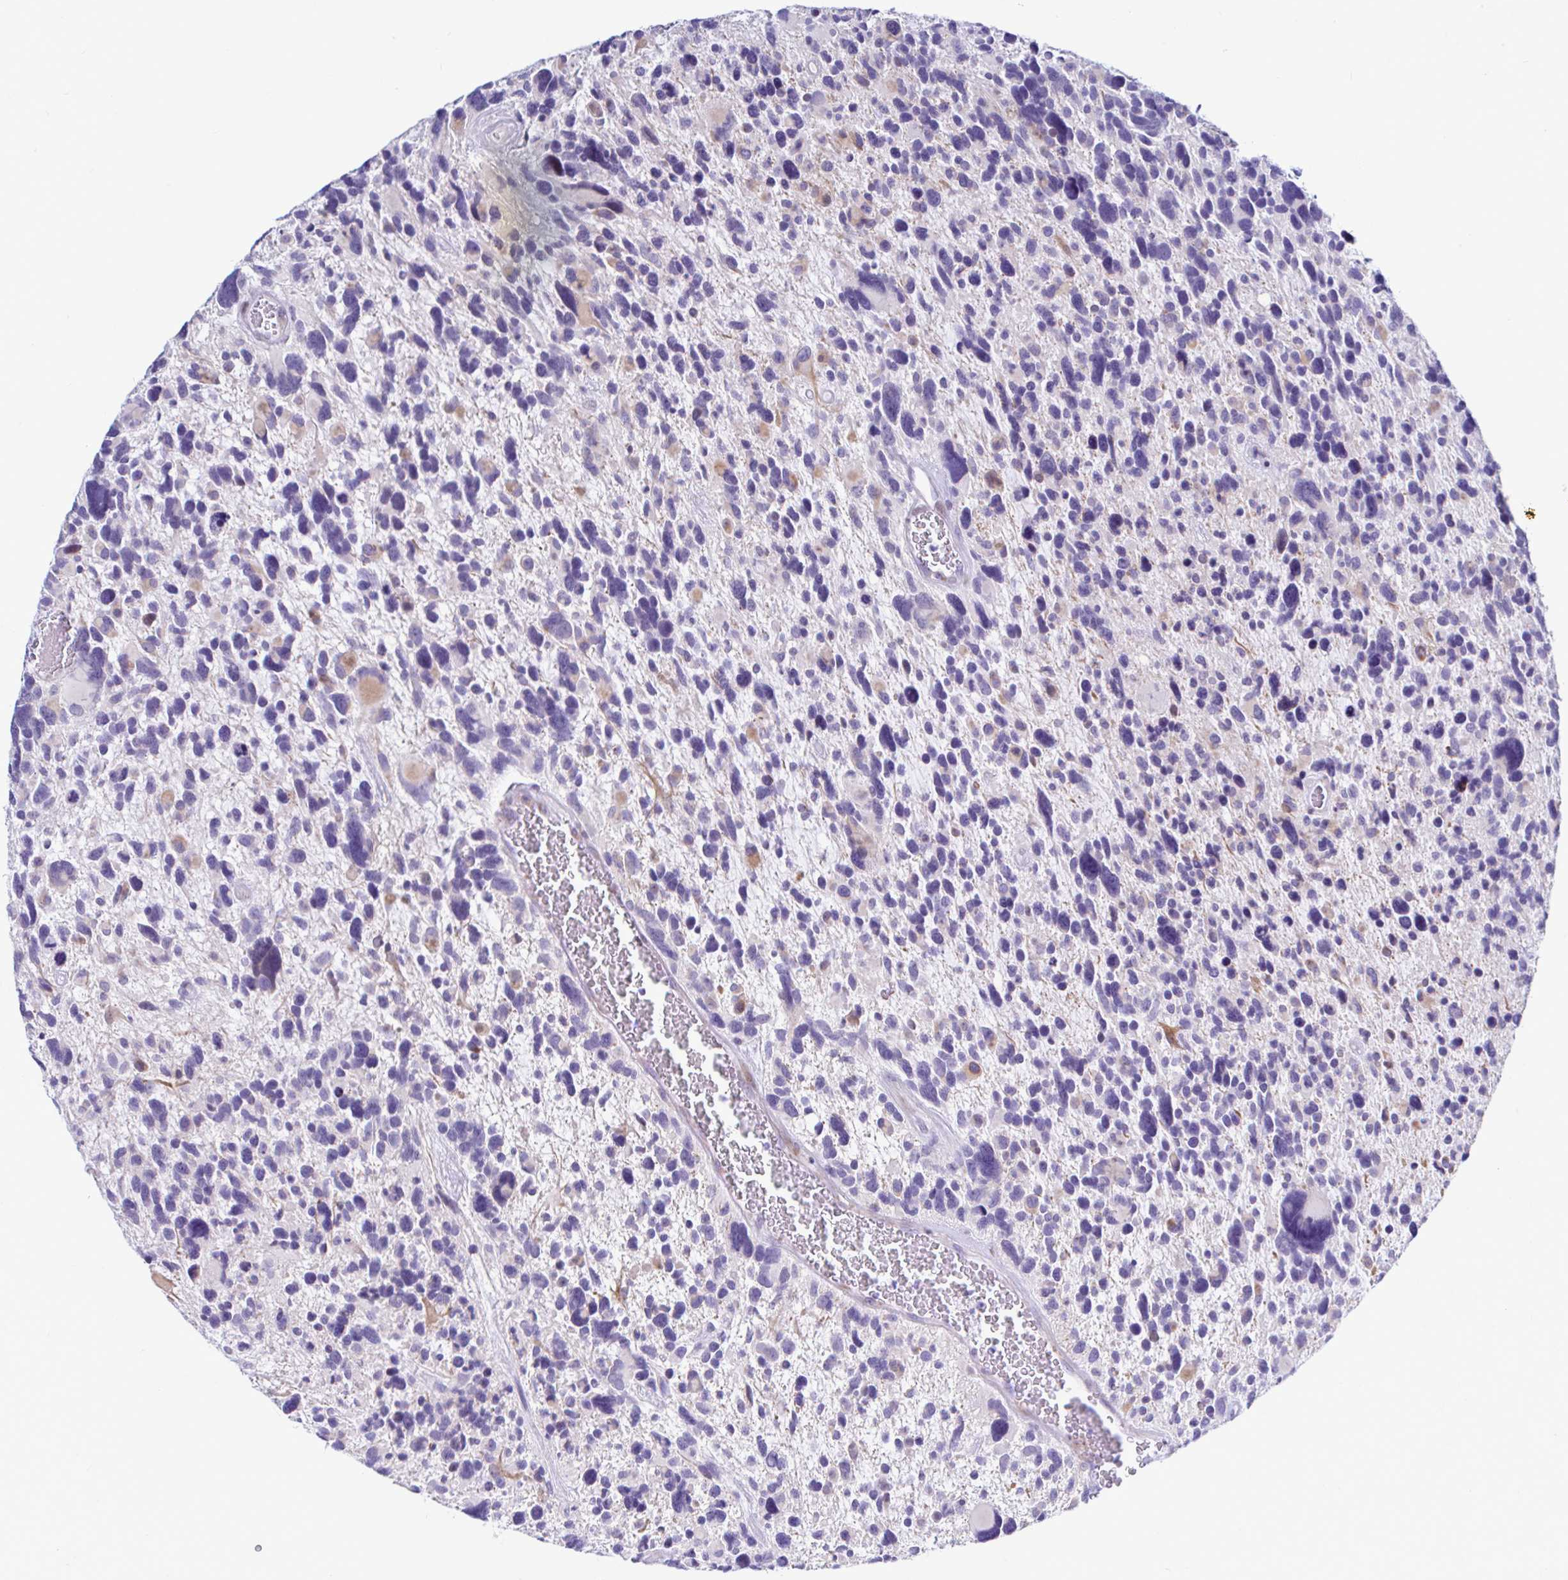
{"staining": {"intensity": "negative", "quantity": "none", "location": "none"}, "tissue": "glioma", "cell_type": "Tumor cells", "image_type": "cancer", "snomed": [{"axis": "morphology", "description": "Glioma, malignant, High grade"}, {"axis": "topography", "description": "Brain"}], "caption": "Tumor cells are negative for protein expression in human malignant glioma (high-grade).", "gene": "NBPF3", "patient": {"sex": "male", "age": 49}}